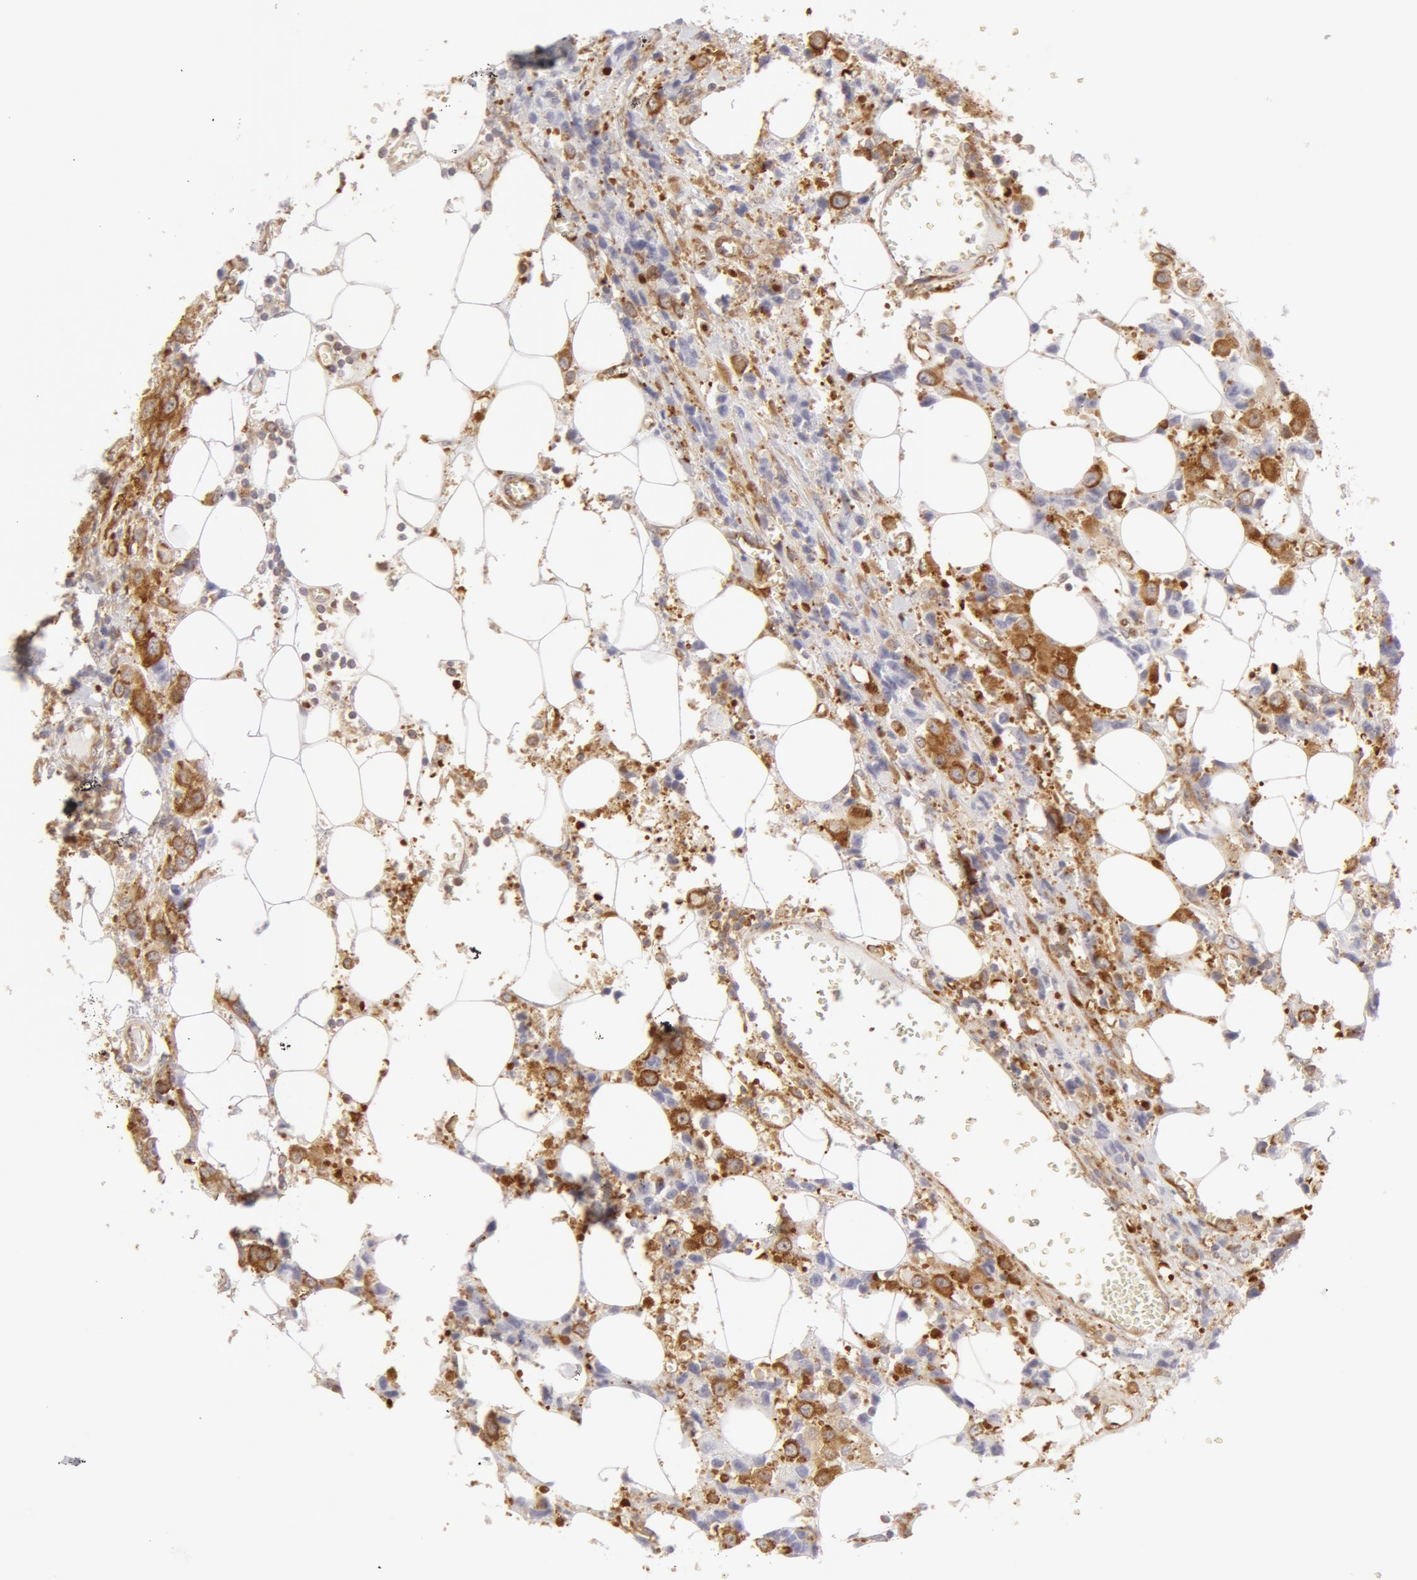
{"staining": {"intensity": "weak", "quantity": ">75%", "location": "cytoplasmic/membranous"}, "tissue": "breast cancer", "cell_type": "Tumor cells", "image_type": "cancer", "snomed": [{"axis": "morphology", "description": "Duct carcinoma"}, {"axis": "topography", "description": "Breast"}], "caption": "IHC of breast cancer reveals low levels of weak cytoplasmic/membranous staining in approximately >75% of tumor cells.", "gene": "DDX3Y", "patient": {"sex": "female", "age": 58}}